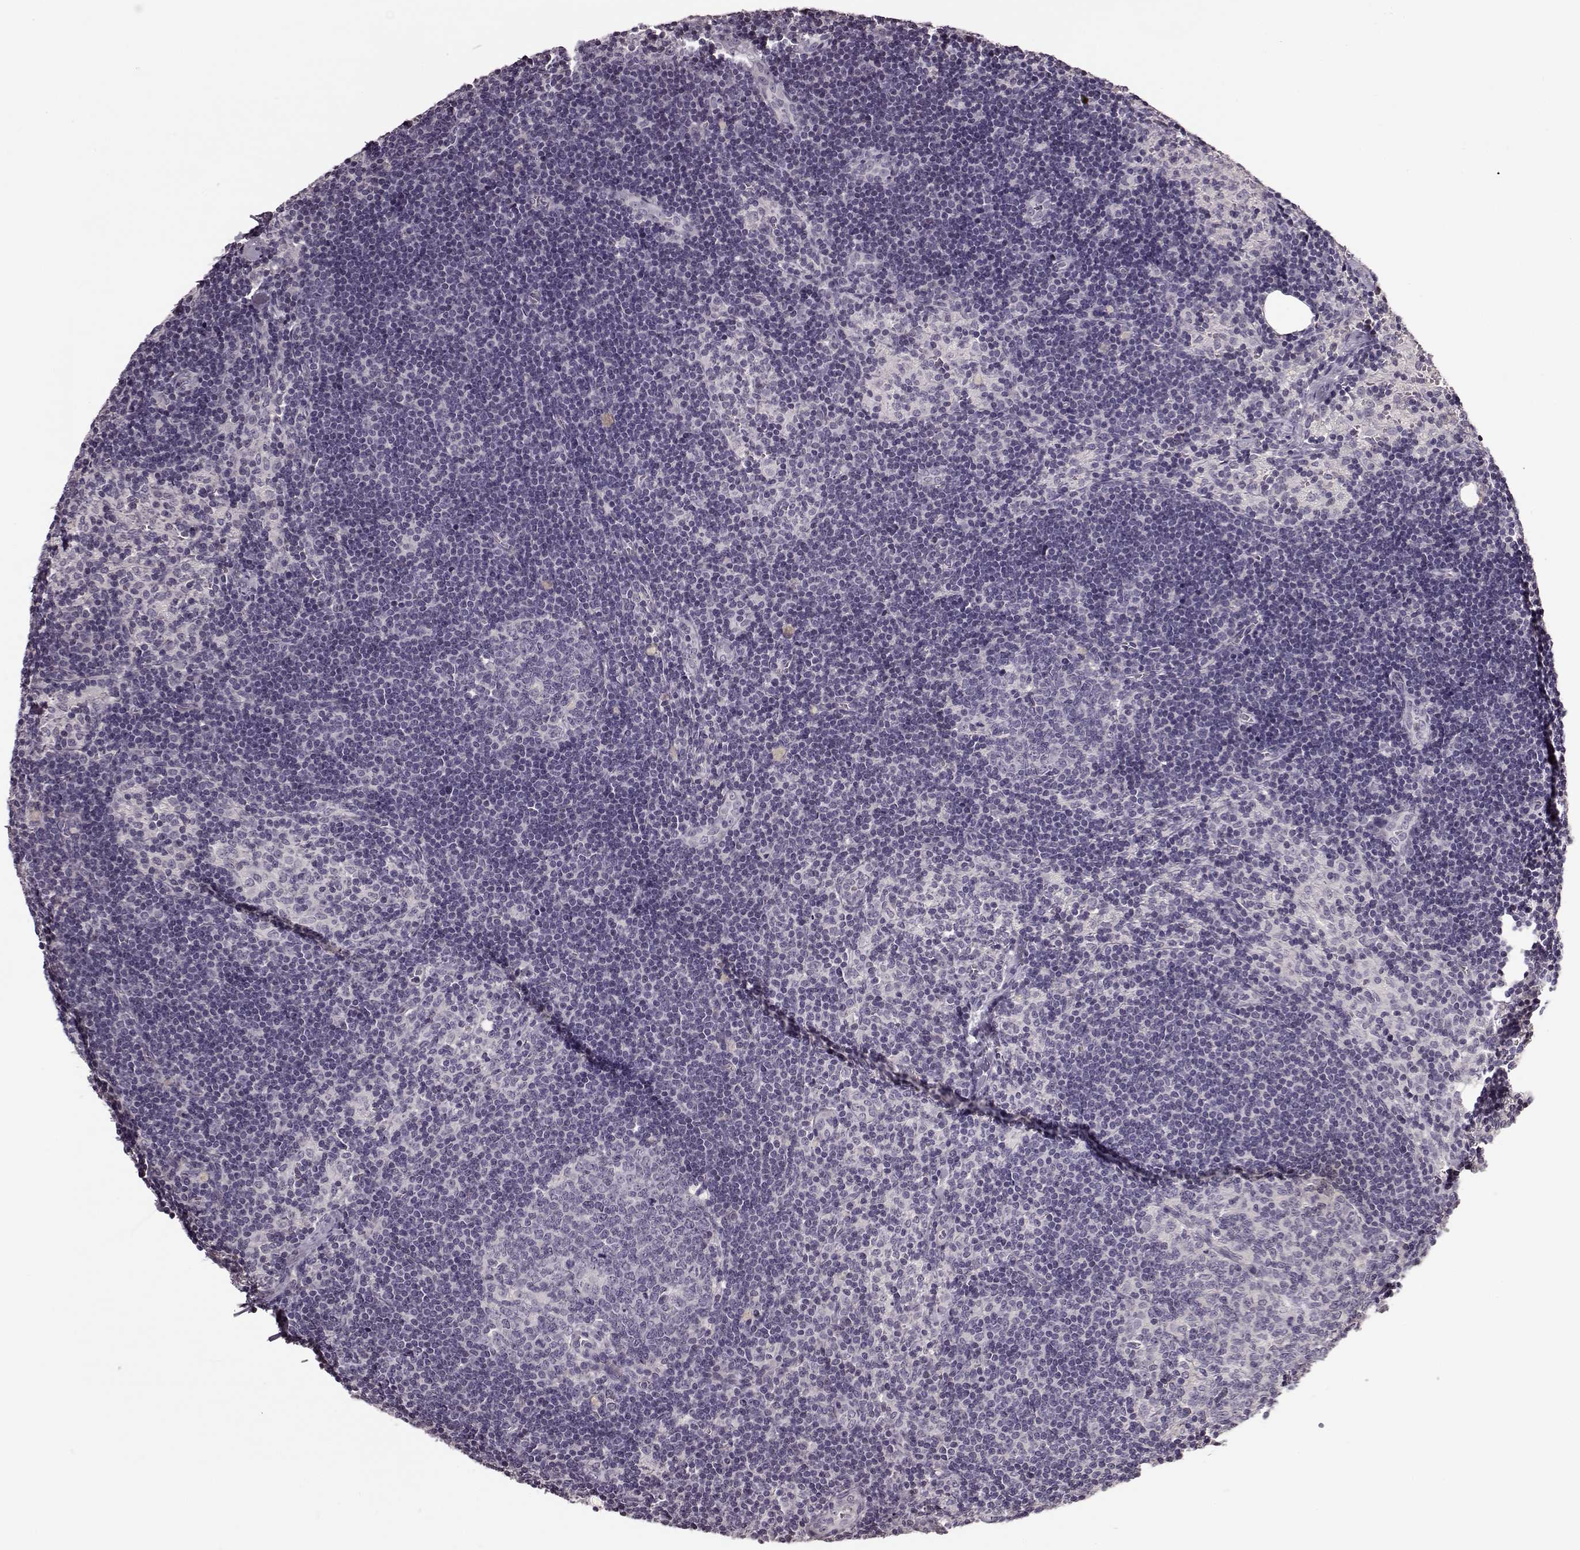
{"staining": {"intensity": "negative", "quantity": "none", "location": "none"}, "tissue": "lymph node", "cell_type": "Germinal center cells", "image_type": "normal", "snomed": [{"axis": "morphology", "description": "Normal tissue, NOS"}, {"axis": "topography", "description": "Lymph node"}], "caption": "Immunohistochemistry histopathology image of unremarkable lymph node: human lymph node stained with DAB (3,3'-diaminobenzidine) exhibits no significant protein expression in germinal center cells.", "gene": "FSHB", "patient": {"sex": "female", "age": 52}}